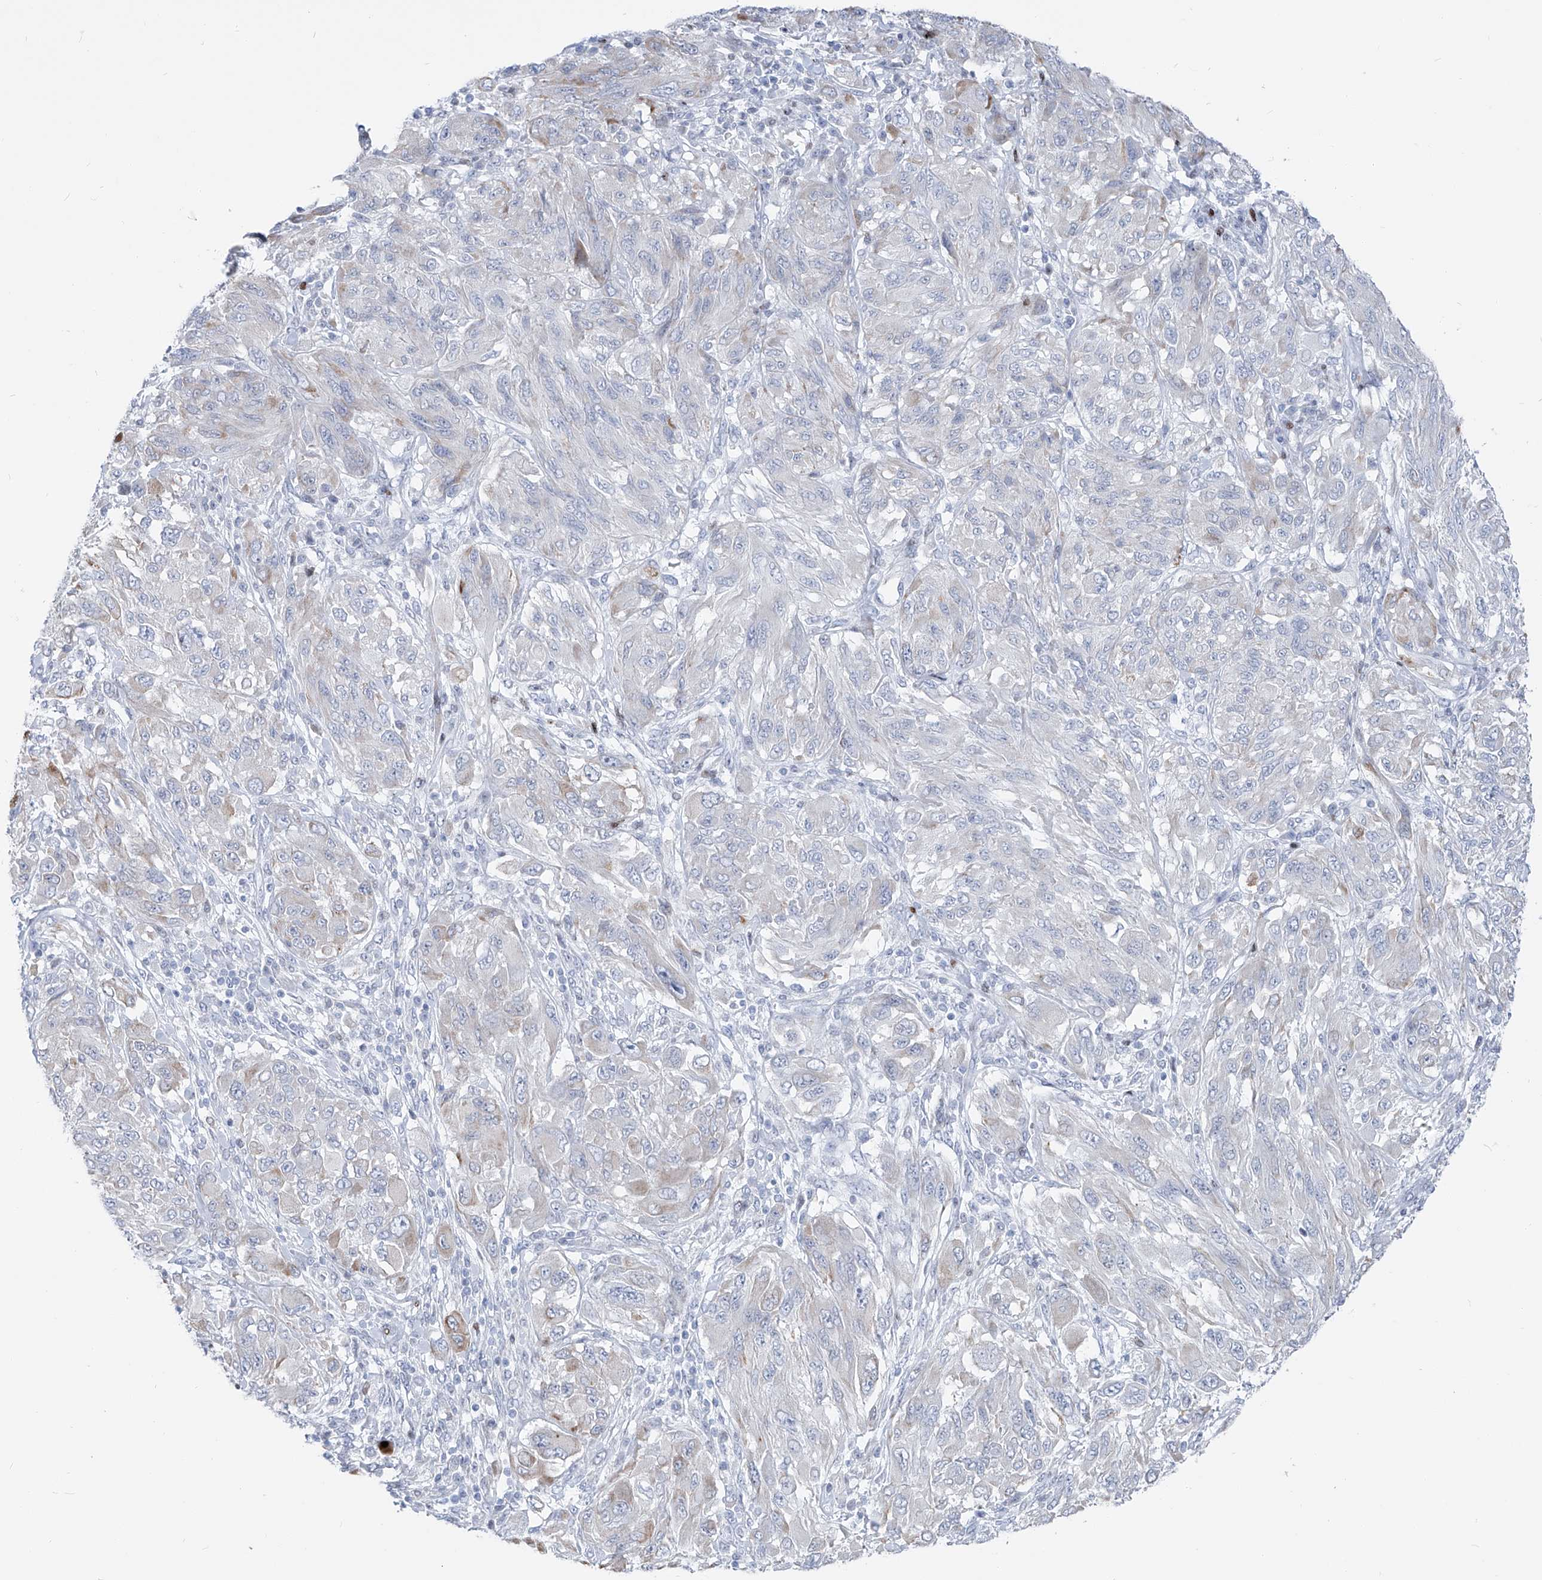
{"staining": {"intensity": "negative", "quantity": "none", "location": "none"}, "tissue": "melanoma", "cell_type": "Tumor cells", "image_type": "cancer", "snomed": [{"axis": "morphology", "description": "Malignant melanoma, NOS"}, {"axis": "topography", "description": "Skin"}], "caption": "Malignant melanoma was stained to show a protein in brown. There is no significant positivity in tumor cells.", "gene": "FRS3", "patient": {"sex": "female", "age": 91}}